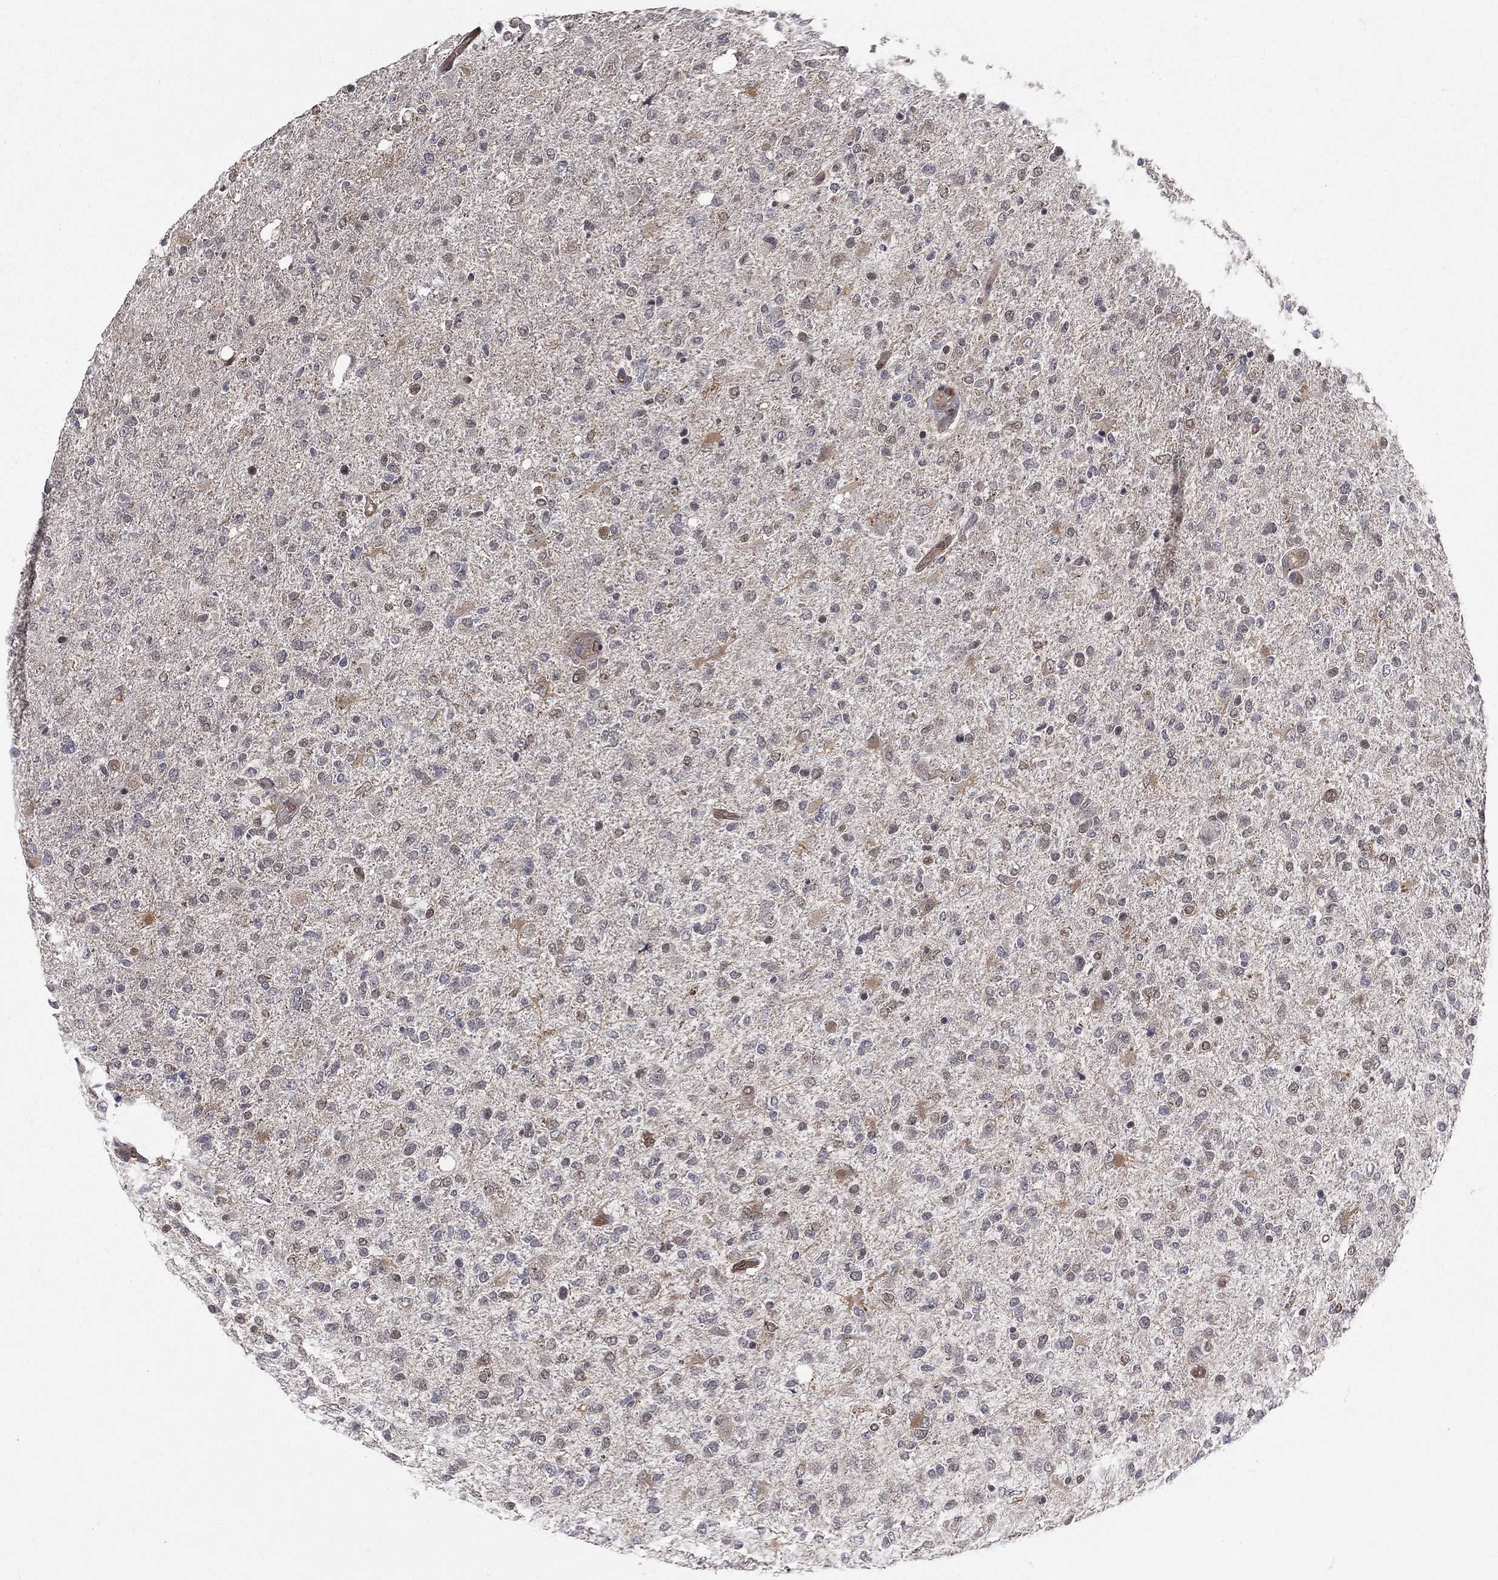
{"staining": {"intensity": "moderate", "quantity": "<25%", "location": "cytoplasmic/membranous,nuclear"}, "tissue": "glioma", "cell_type": "Tumor cells", "image_type": "cancer", "snomed": [{"axis": "morphology", "description": "Glioma, malignant, High grade"}, {"axis": "topography", "description": "Cerebral cortex"}], "caption": "Protein expression analysis of human glioma reveals moderate cytoplasmic/membranous and nuclear expression in about <25% of tumor cells. Ihc stains the protein in brown and the nuclei are stained blue.", "gene": "GMPR2", "patient": {"sex": "male", "age": 70}}